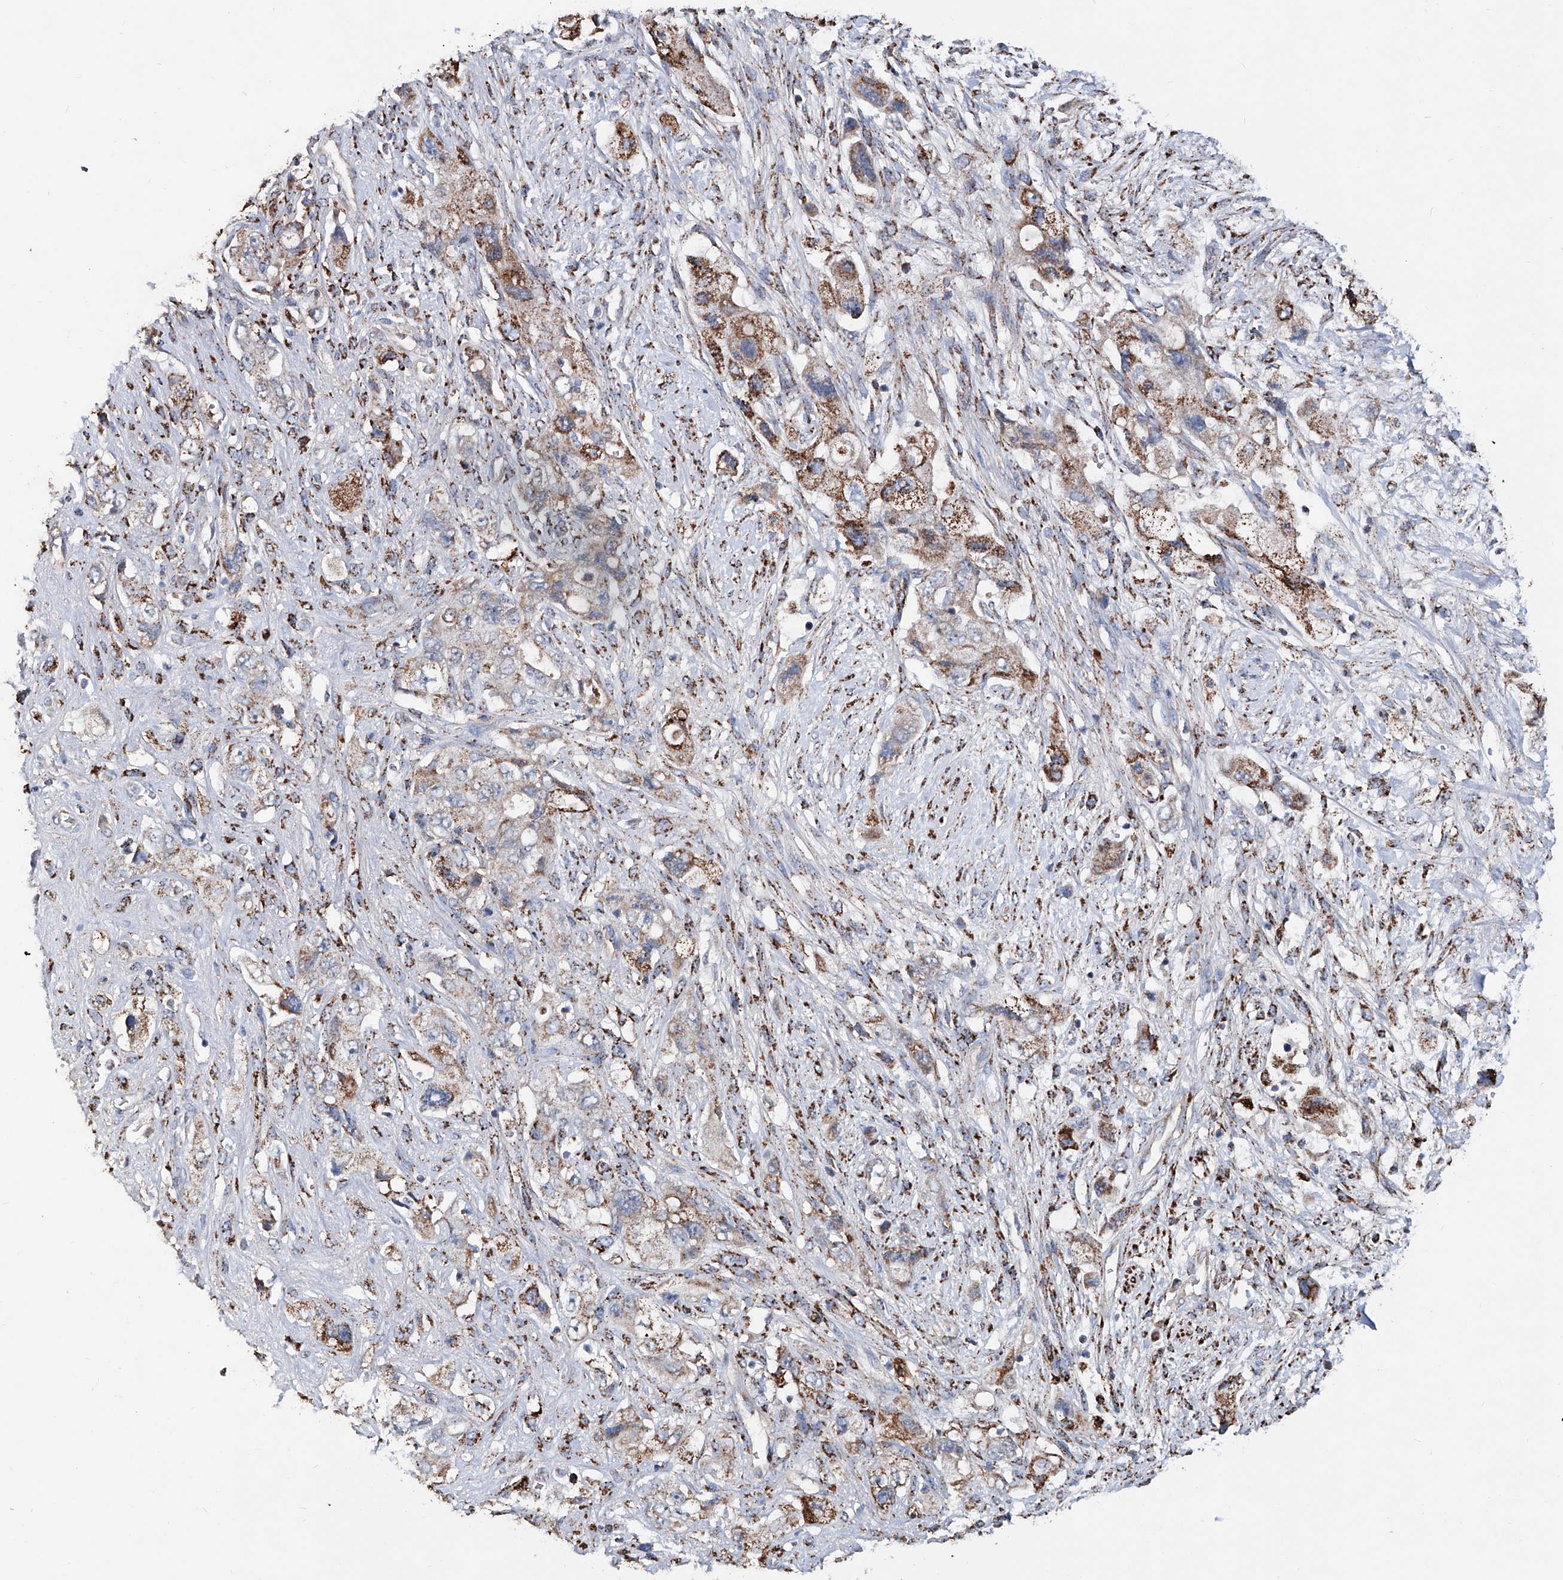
{"staining": {"intensity": "moderate", "quantity": ">75%", "location": "cytoplasmic/membranous"}, "tissue": "pancreatic cancer", "cell_type": "Tumor cells", "image_type": "cancer", "snomed": [{"axis": "morphology", "description": "Adenocarcinoma, NOS"}, {"axis": "topography", "description": "Pancreas"}], "caption": "There is medium levels of moderate cytoplasmic/membranous staining in tumor cells of pancreatic cancer, as demonstrated by immunohistochemical staining (brown color).", "gene": "NHS", "patient": {"sex": "female", "age": 73}}